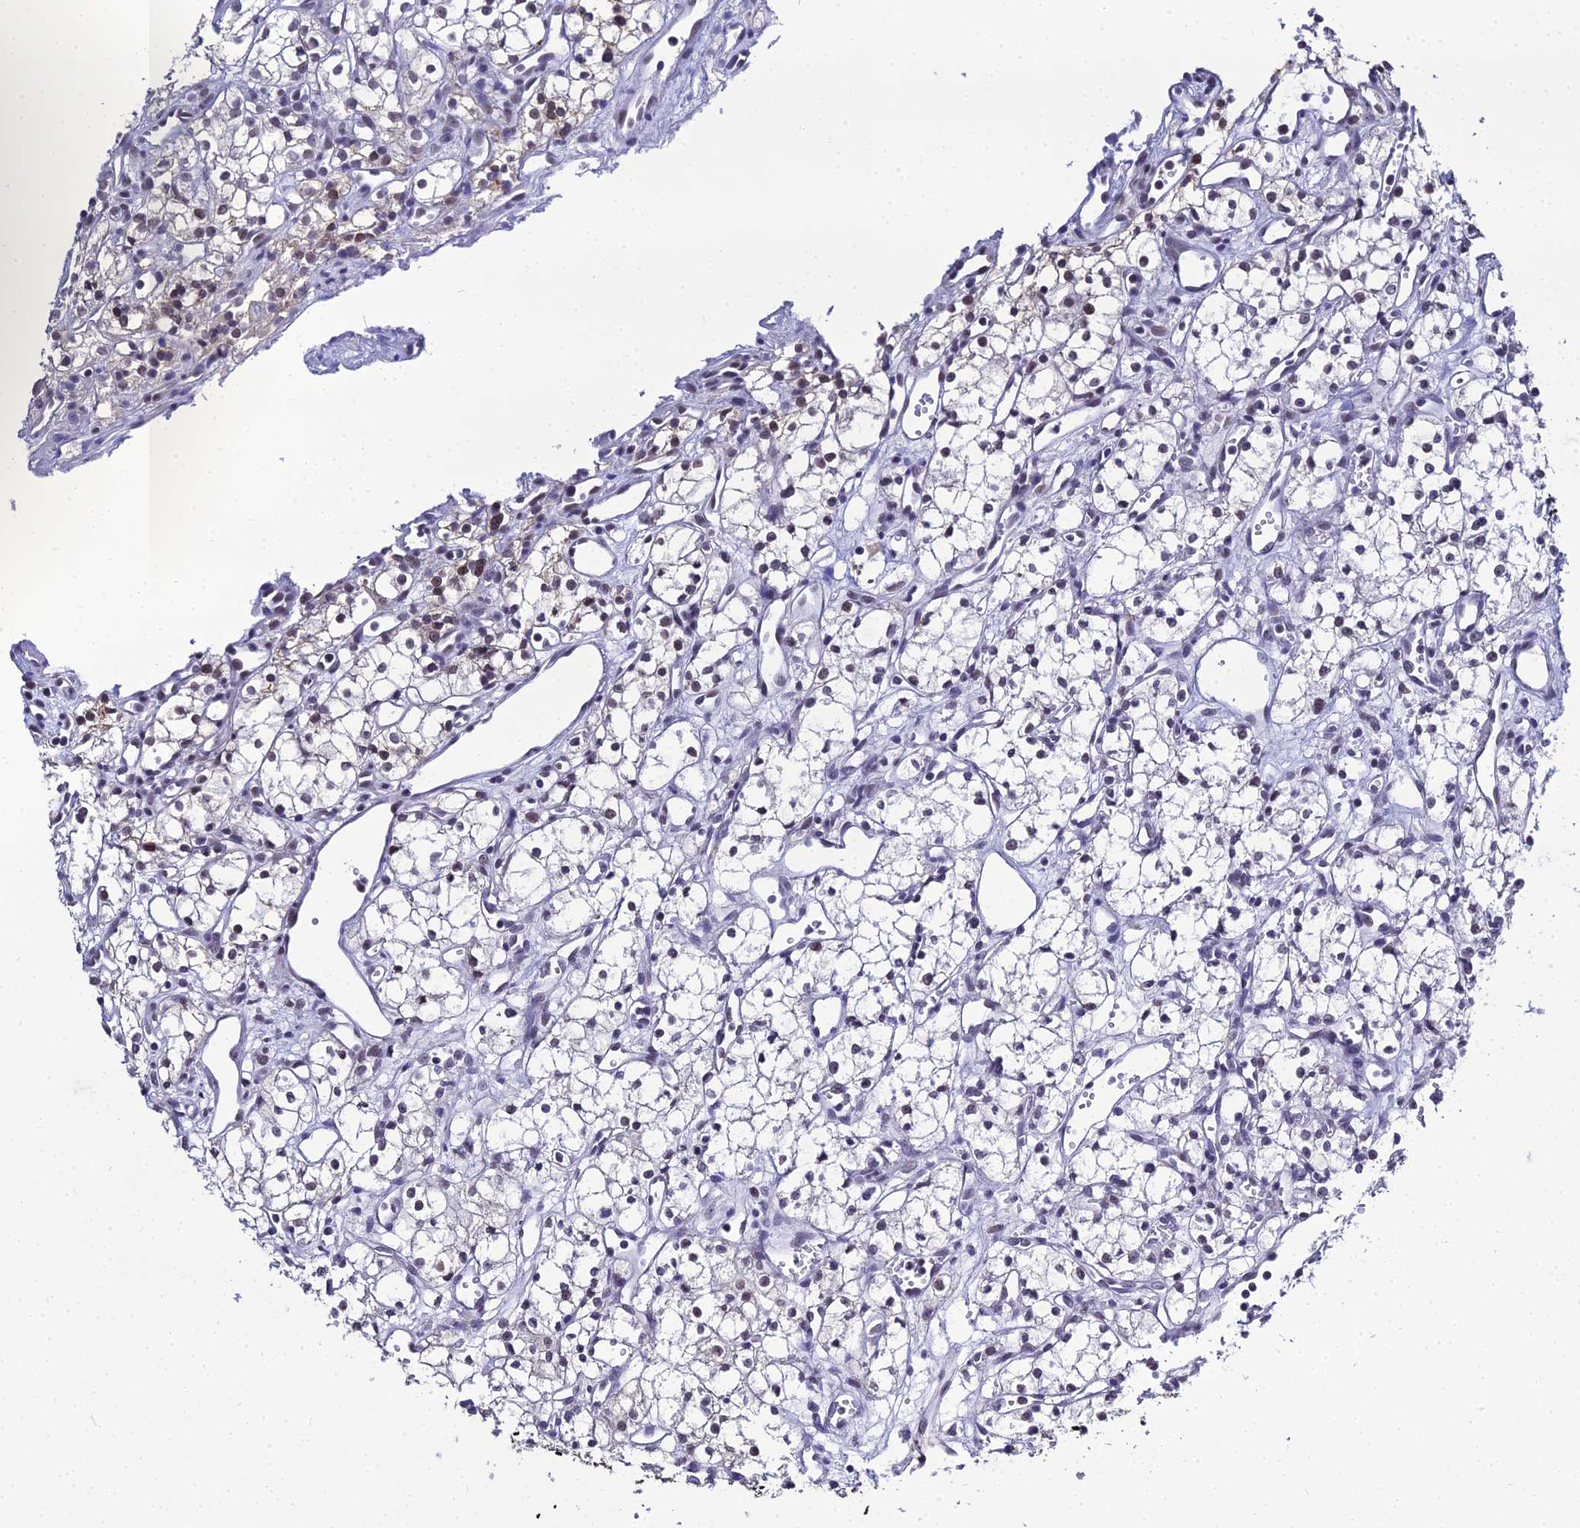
{"staining": {"intensity": "negative", "quantity": "none", "location": "none"}, "tissue": "renal cancer", "cell_type": "Tumor cells", "image_type": "cancer", "snomed": [{"axis": "morphology", "description": "Adenocarcinoma, NOS"}, {"axis": "topography", "description": "Kidney"}], "caption": "The IHC histopathology image has no significant staining in tumor cells of adenocarcinoma (renal) tissue.", "gene": "PPP4R2", "patient": {"sex": "male", "age": 59}}